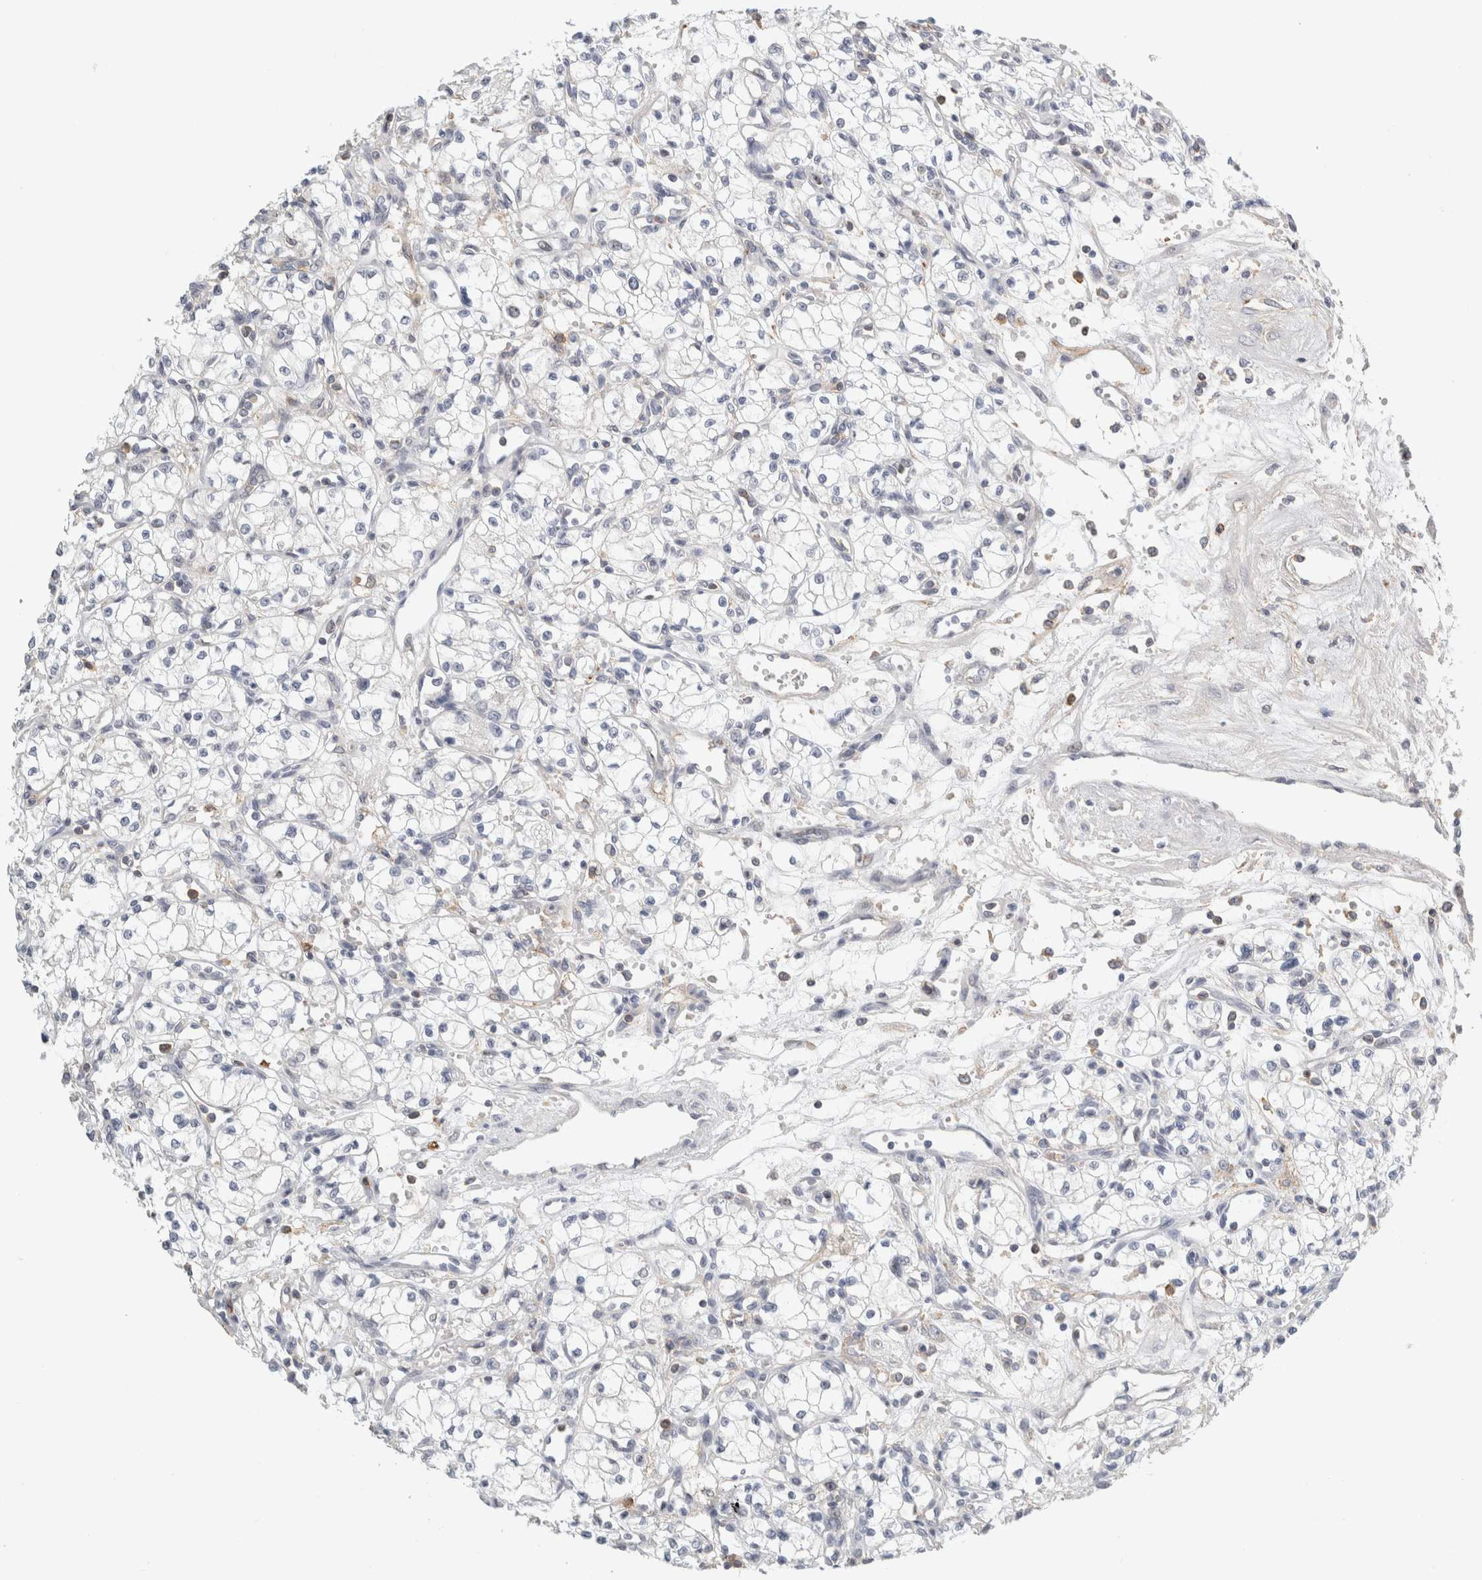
{"staining": {"intensity": "negative", "quantity": "none", "location": "none"}, "tissue": "renal cancer", "cell_type": "Tumor cells", "image_type": "cancer", "snomed": [{"axis": "morphology", "description": "Normal tissue, NOS"}, {"axis": "morphology", "description": "Adenocarcinoma, NOS"}, {"axis": "topography", "description": "Kidney"}], "caption": "Renal cancer was stained to show a protein in brown. There is no significant staining in tumor cells. (DAB (3,3'-diaminobenzidine) IHC, high magnification).", "gene": "P2RY2", "patient": {"sex": "male", "age": 59}}